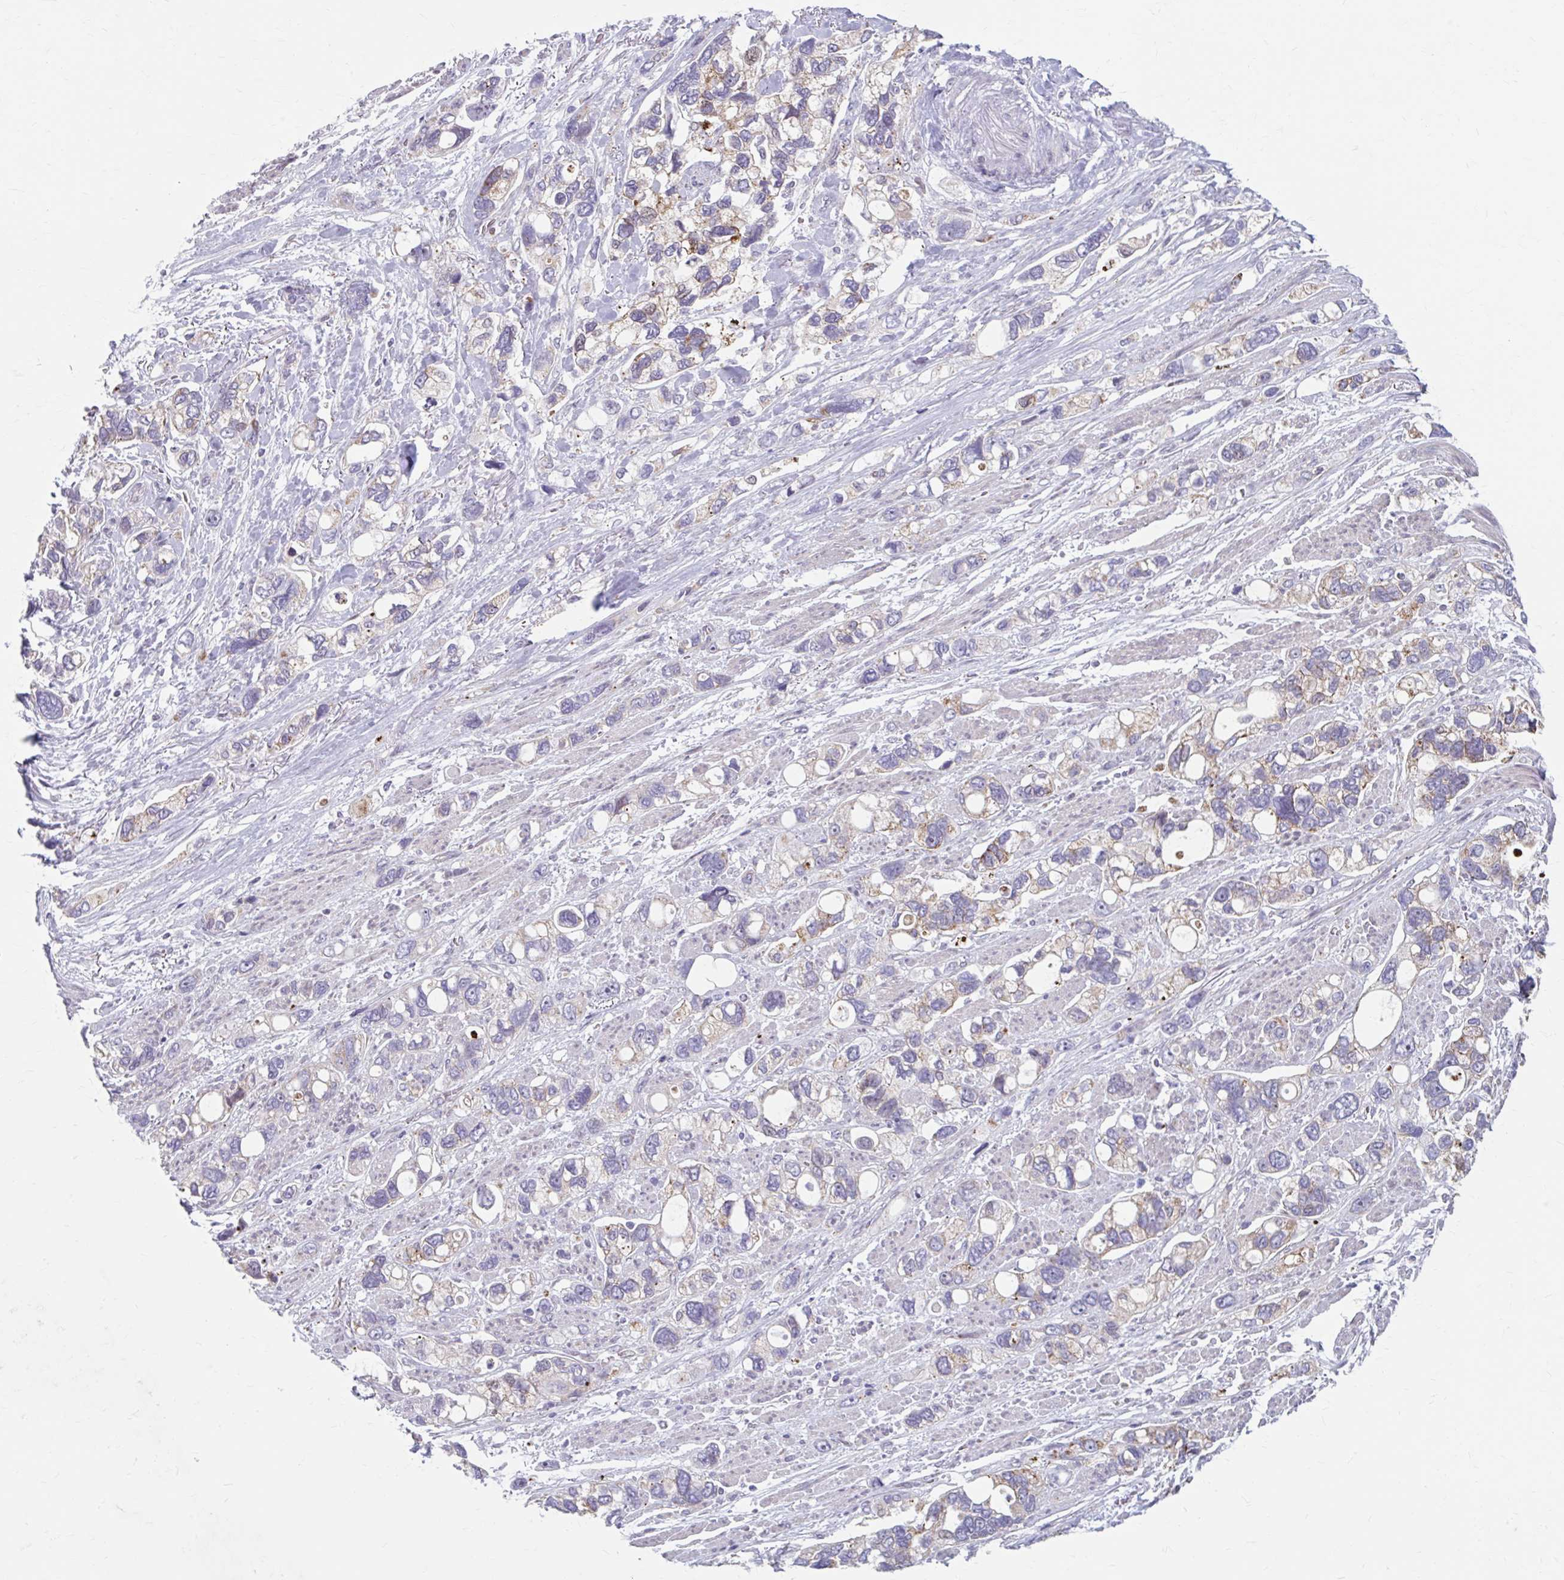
{"staining": {"intensity": "weak", "quantity": "<25%", "location": "cytoplasmic/membranous"}, "tissue": "stomach cancer", "cell_type": "Tumor cells", "image_type": "cancer", "snomed": [{"axis": "morphology", "description": "Adenocarcinoma, NOS"}, {"axis": "topography", "description": "Stomach, upper"}], "caption": "Immunohistochemistry (IHC) histopathology image of neoplastic tissue: adenocarcinoma (stomach) stained with DAB (3,3'-diaminobenzidine) demonstrates no significant protein positivity in tumor cells.", "gene": "BEAN1", "patient": {"sex": "female", "age": 81}}